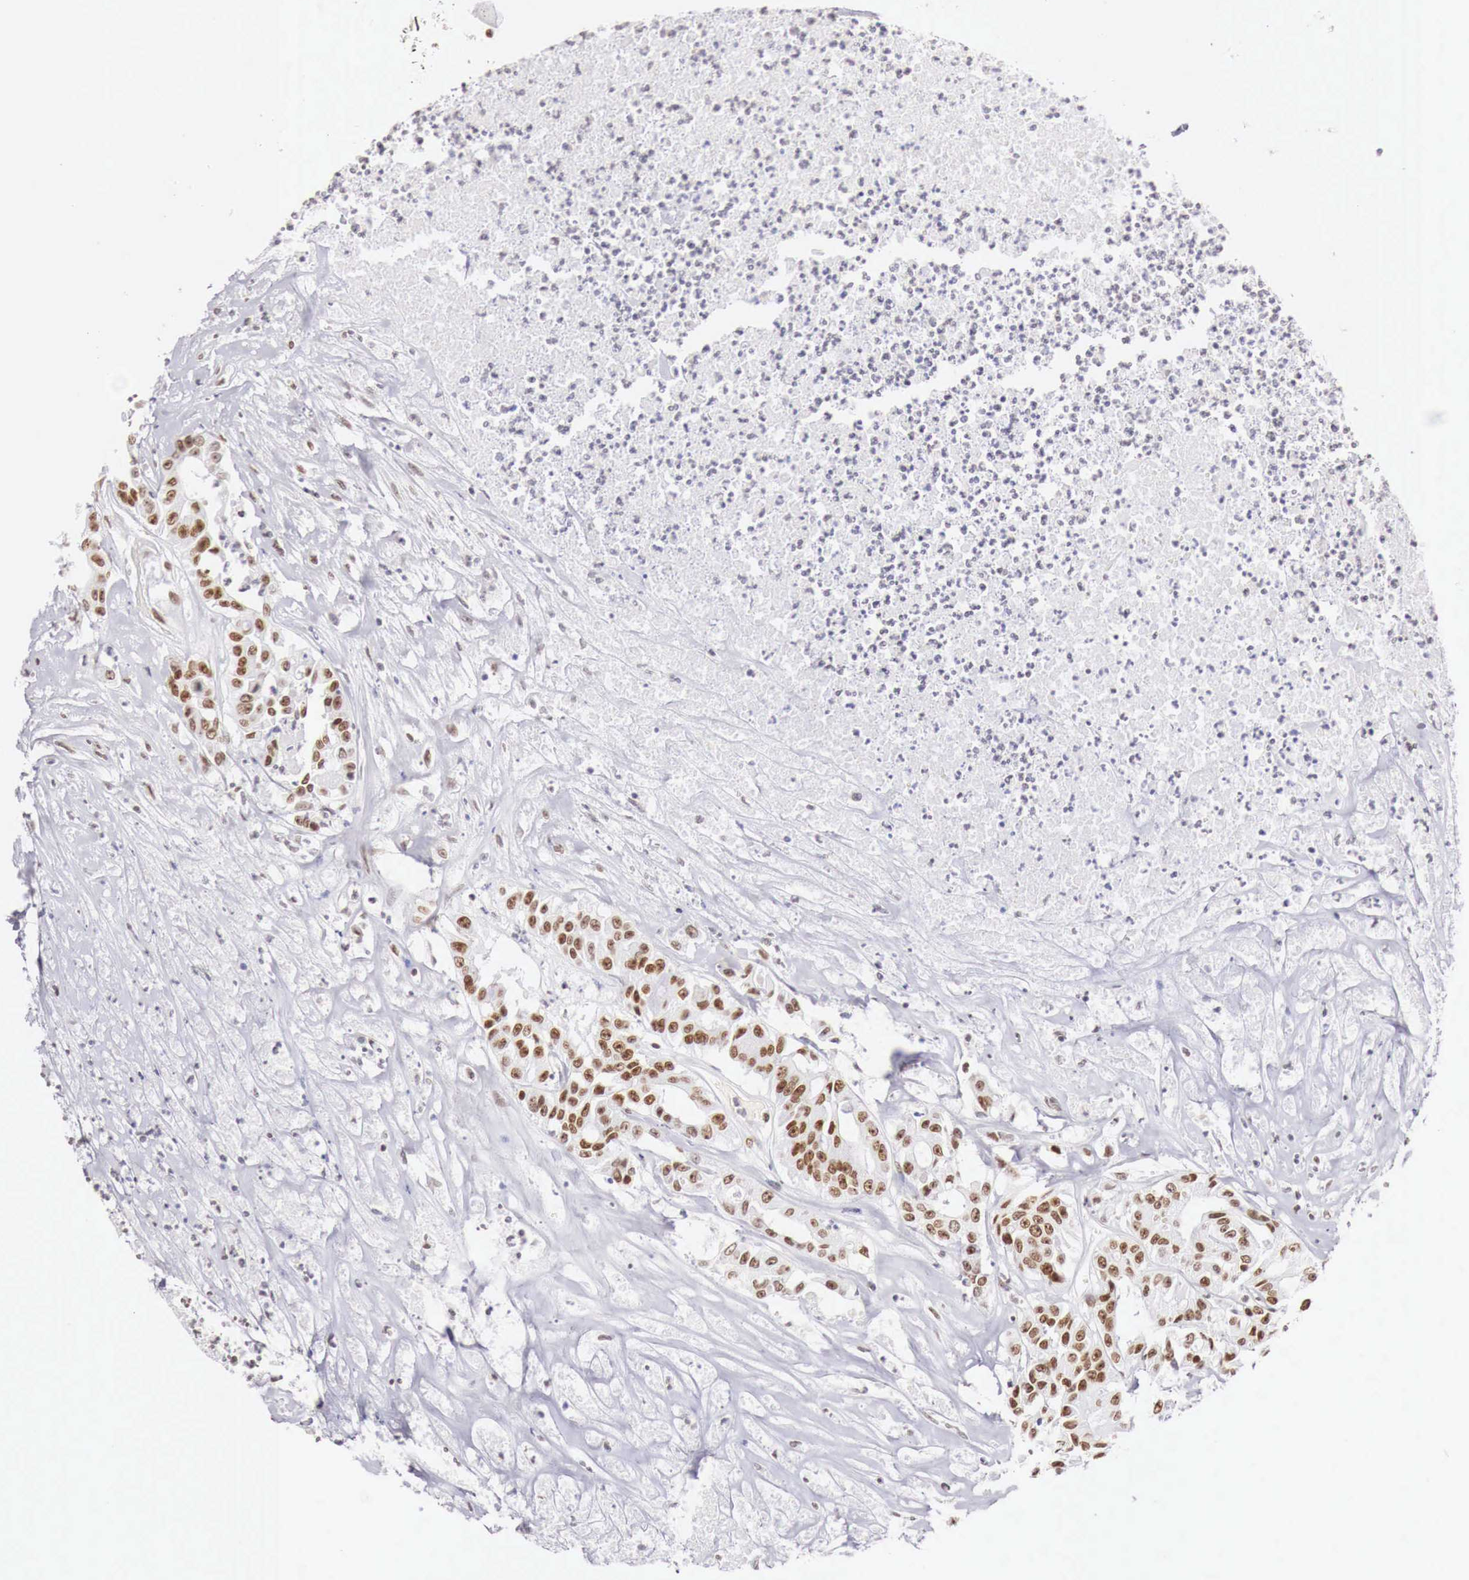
{"staining": {"intensity": "moderate", "quantity": "25%-75%", "location": "nuclear"}, "tissue": "colorectal cancer", "cell_type": "Tumor cells", "image_type": "cancer", "snomed": [{"axis": "morphology", "description": "Adenocarcinoma, NOS"}, {"axis": "topography", "description": "Colon"}], "caption": "Immunohistochemical staining of adenocarcinoma (colorectal) exhibits medium levels of moderate nuclear positivity in approximately 25%-75% of tumor cells. (Brightfield microscopy of DAB IHC at high magnification).", "gene": "PHF14", "patient": {"sex": "female", "age": 70}}